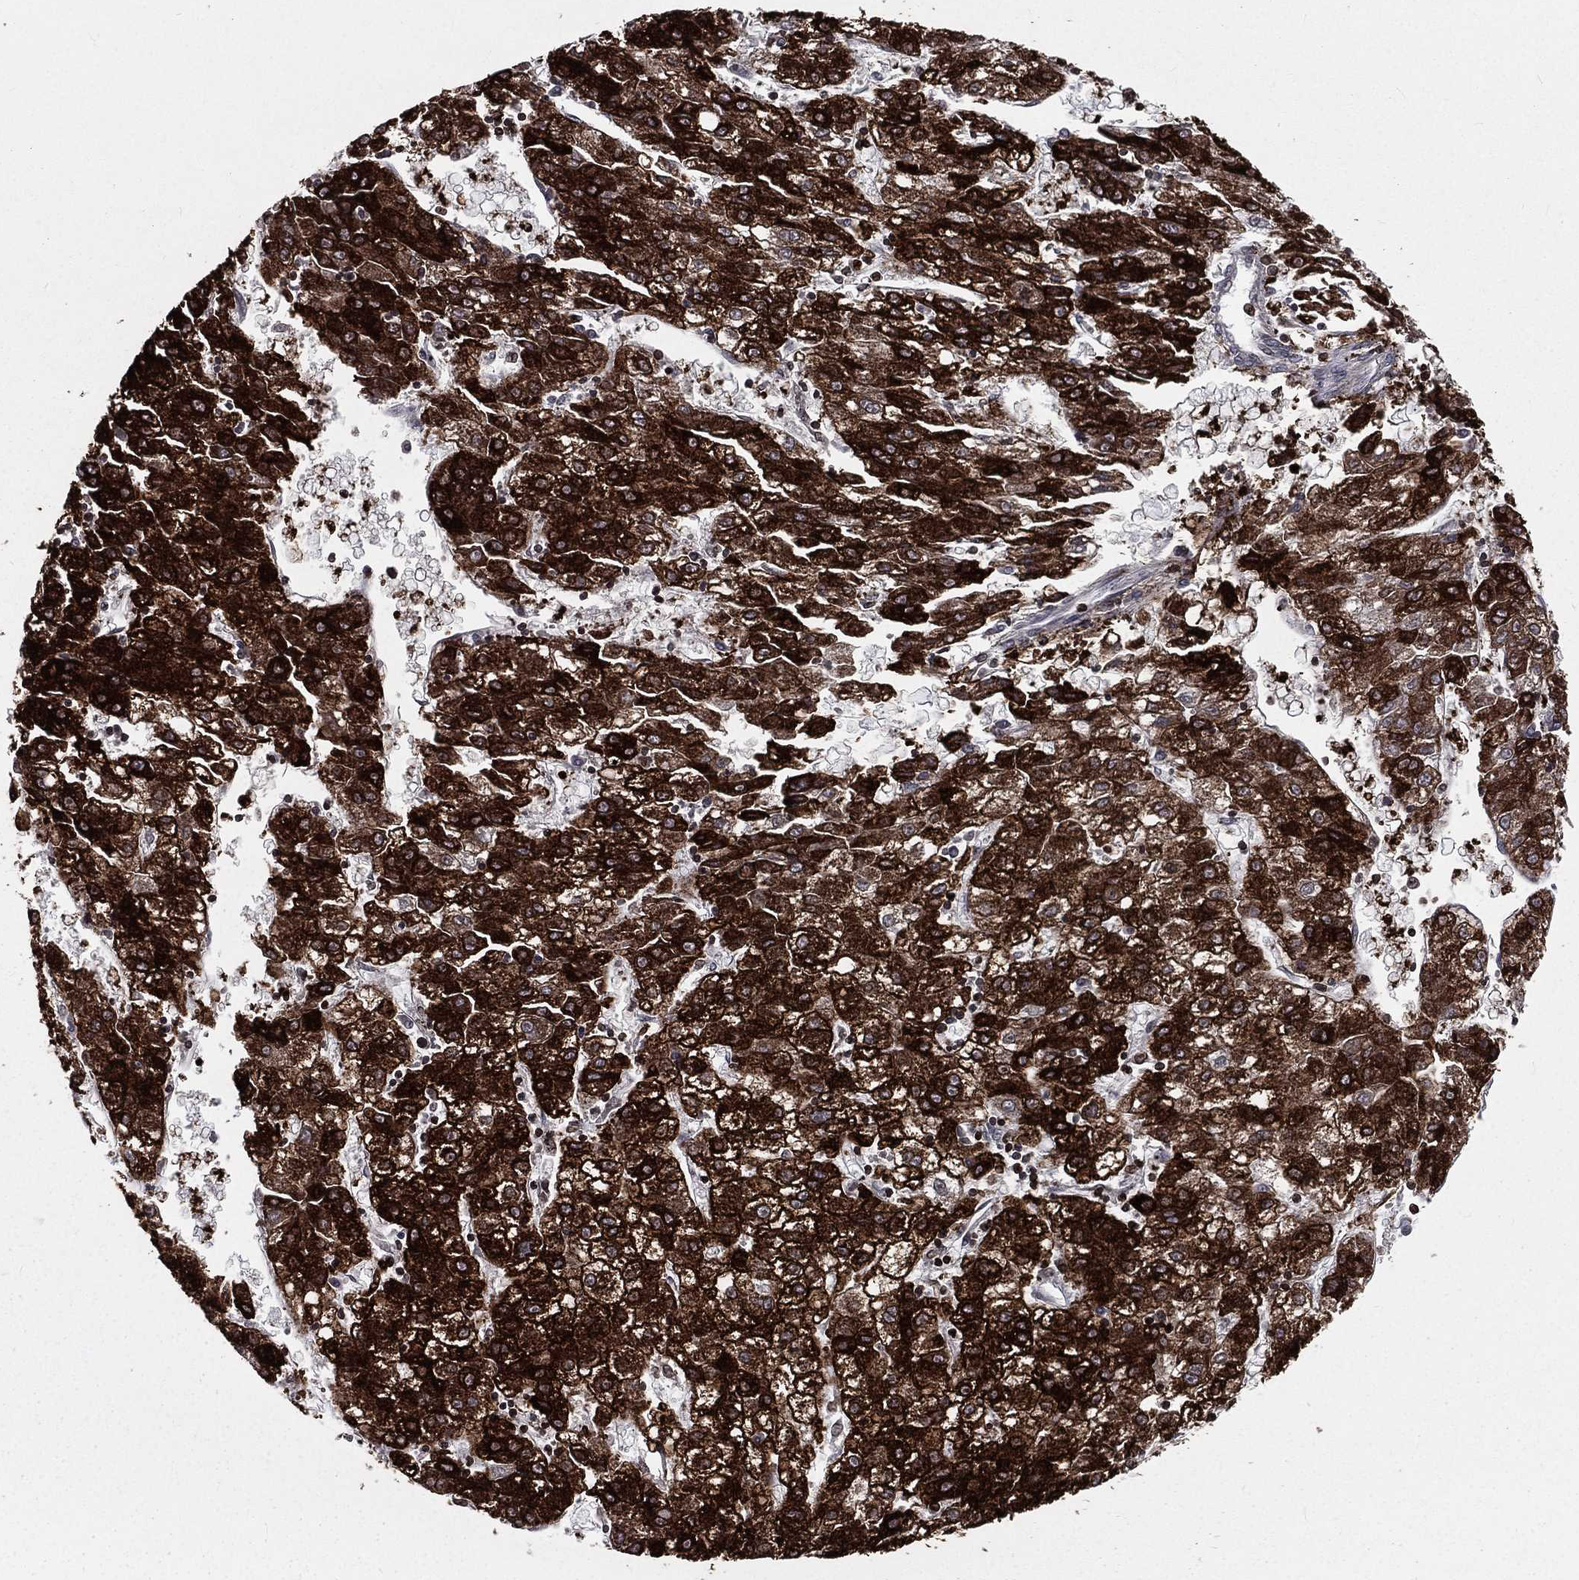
{"staining": {"intensity": "strong", "quantity": ">75%", "location": "cytoplasmic/membranous,nuclear"}, "tissue": "liver cancer", "cell_type": "Tumor cells", "image_type": "cancer", "snomed": [{"axis": "morphology", "description": "Carcinoma, Hepatocellular, NOS"}, {"axis": "topography", "description": "Liver"}], "caption": "Human liver cancer stained for a protein (brown) demonstrates strong cytoplasmic/membranous and nuclear positive staining in about >75% of tumor cells.", "gene": "LBR", "patient": {"sex": "male", "age": 72}}